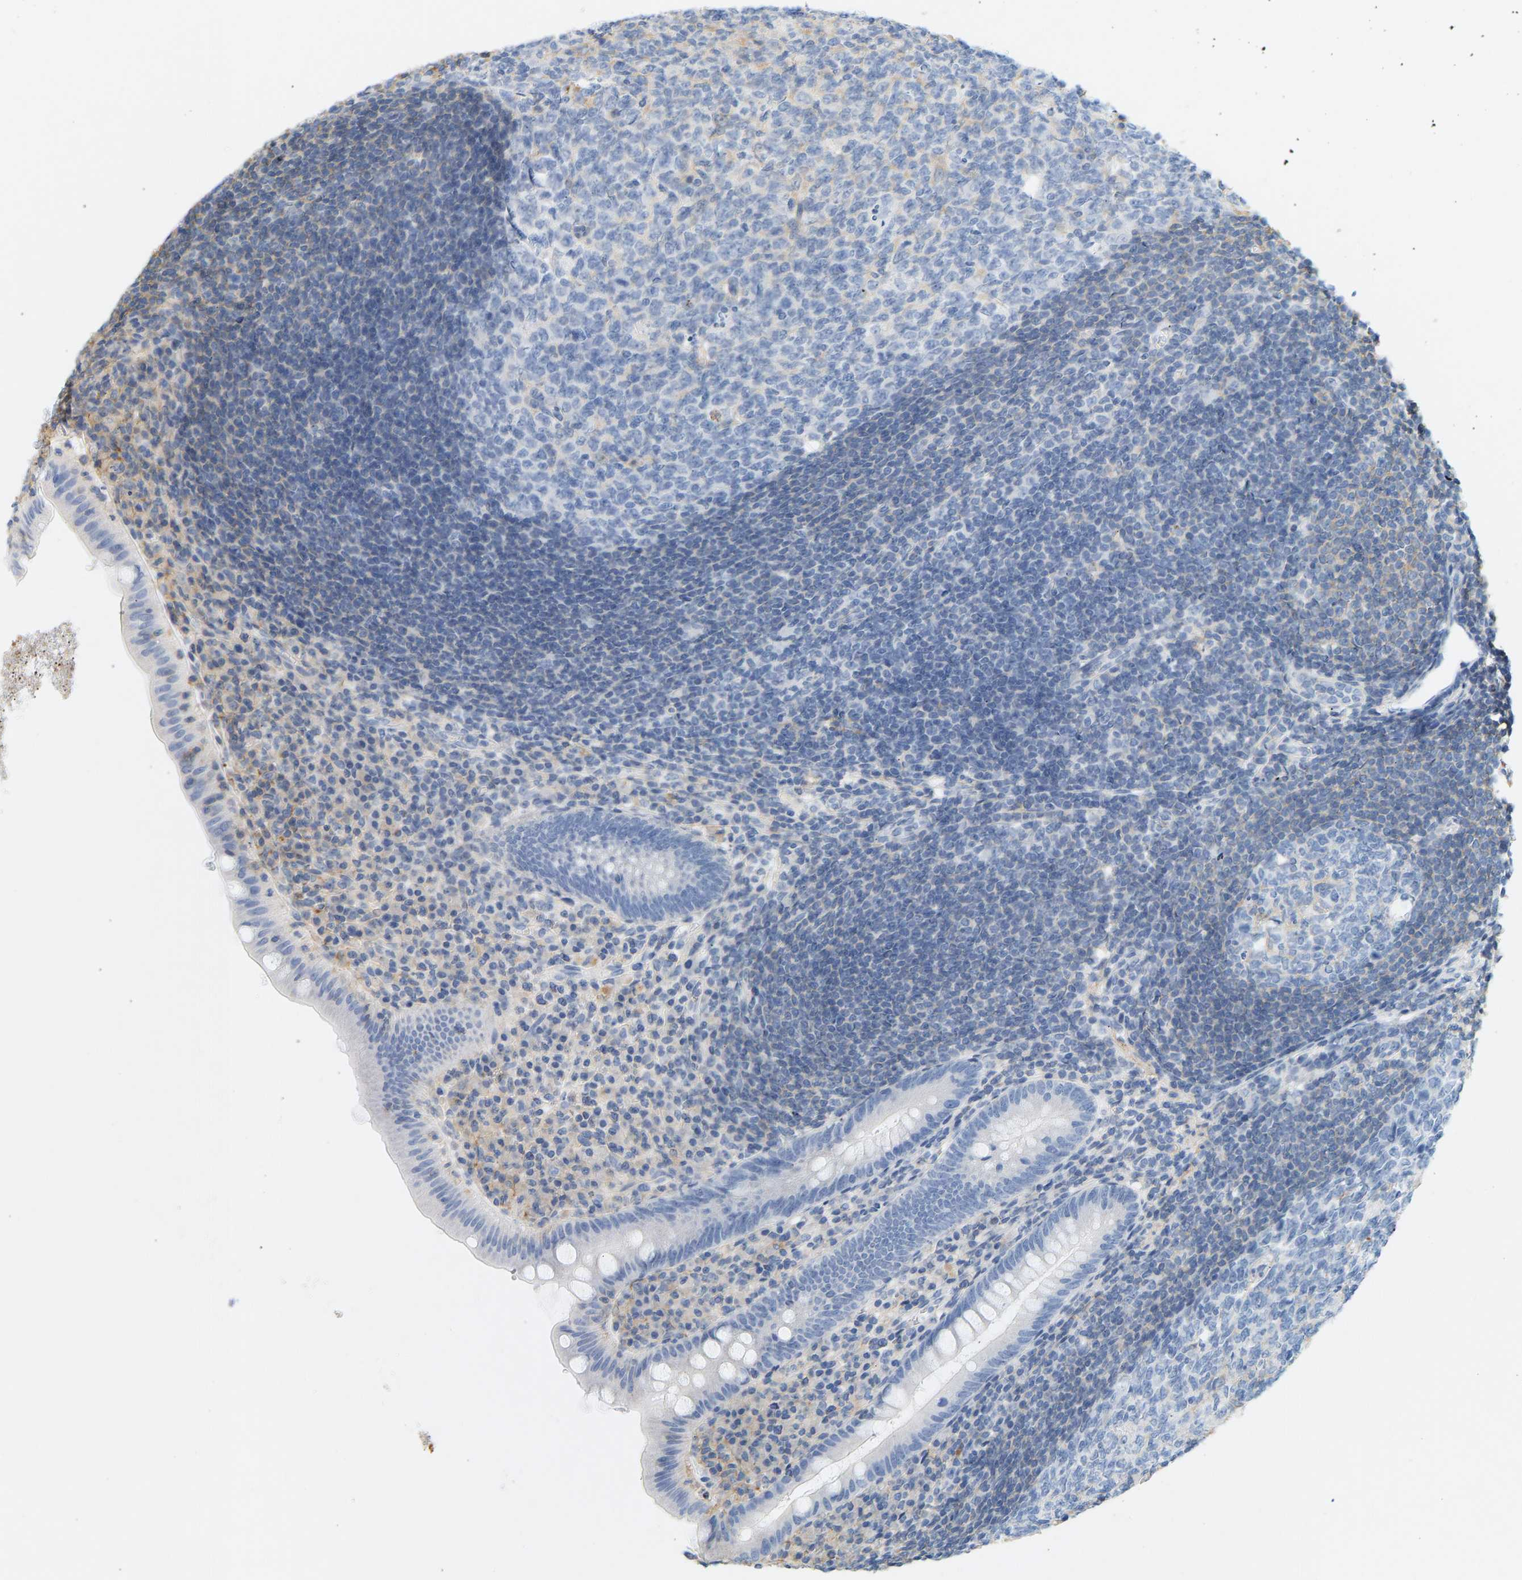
{"staining": {"intensity": "negative", "quantity": "none", "location": "none"}, "tissue": "appendix", "cell_type": "Glandular cells", "image_type": "normal", "snomed": [{"axis": "morphology", "description": "Normal tissue, NOS"}, {"axis": "topography", "description": "Appendix"}], "caption": "Glandular cells show no significant protein positivity in normal appendix.", "gene": "BVES", "patient": {"sex": "male", "age": 56}}